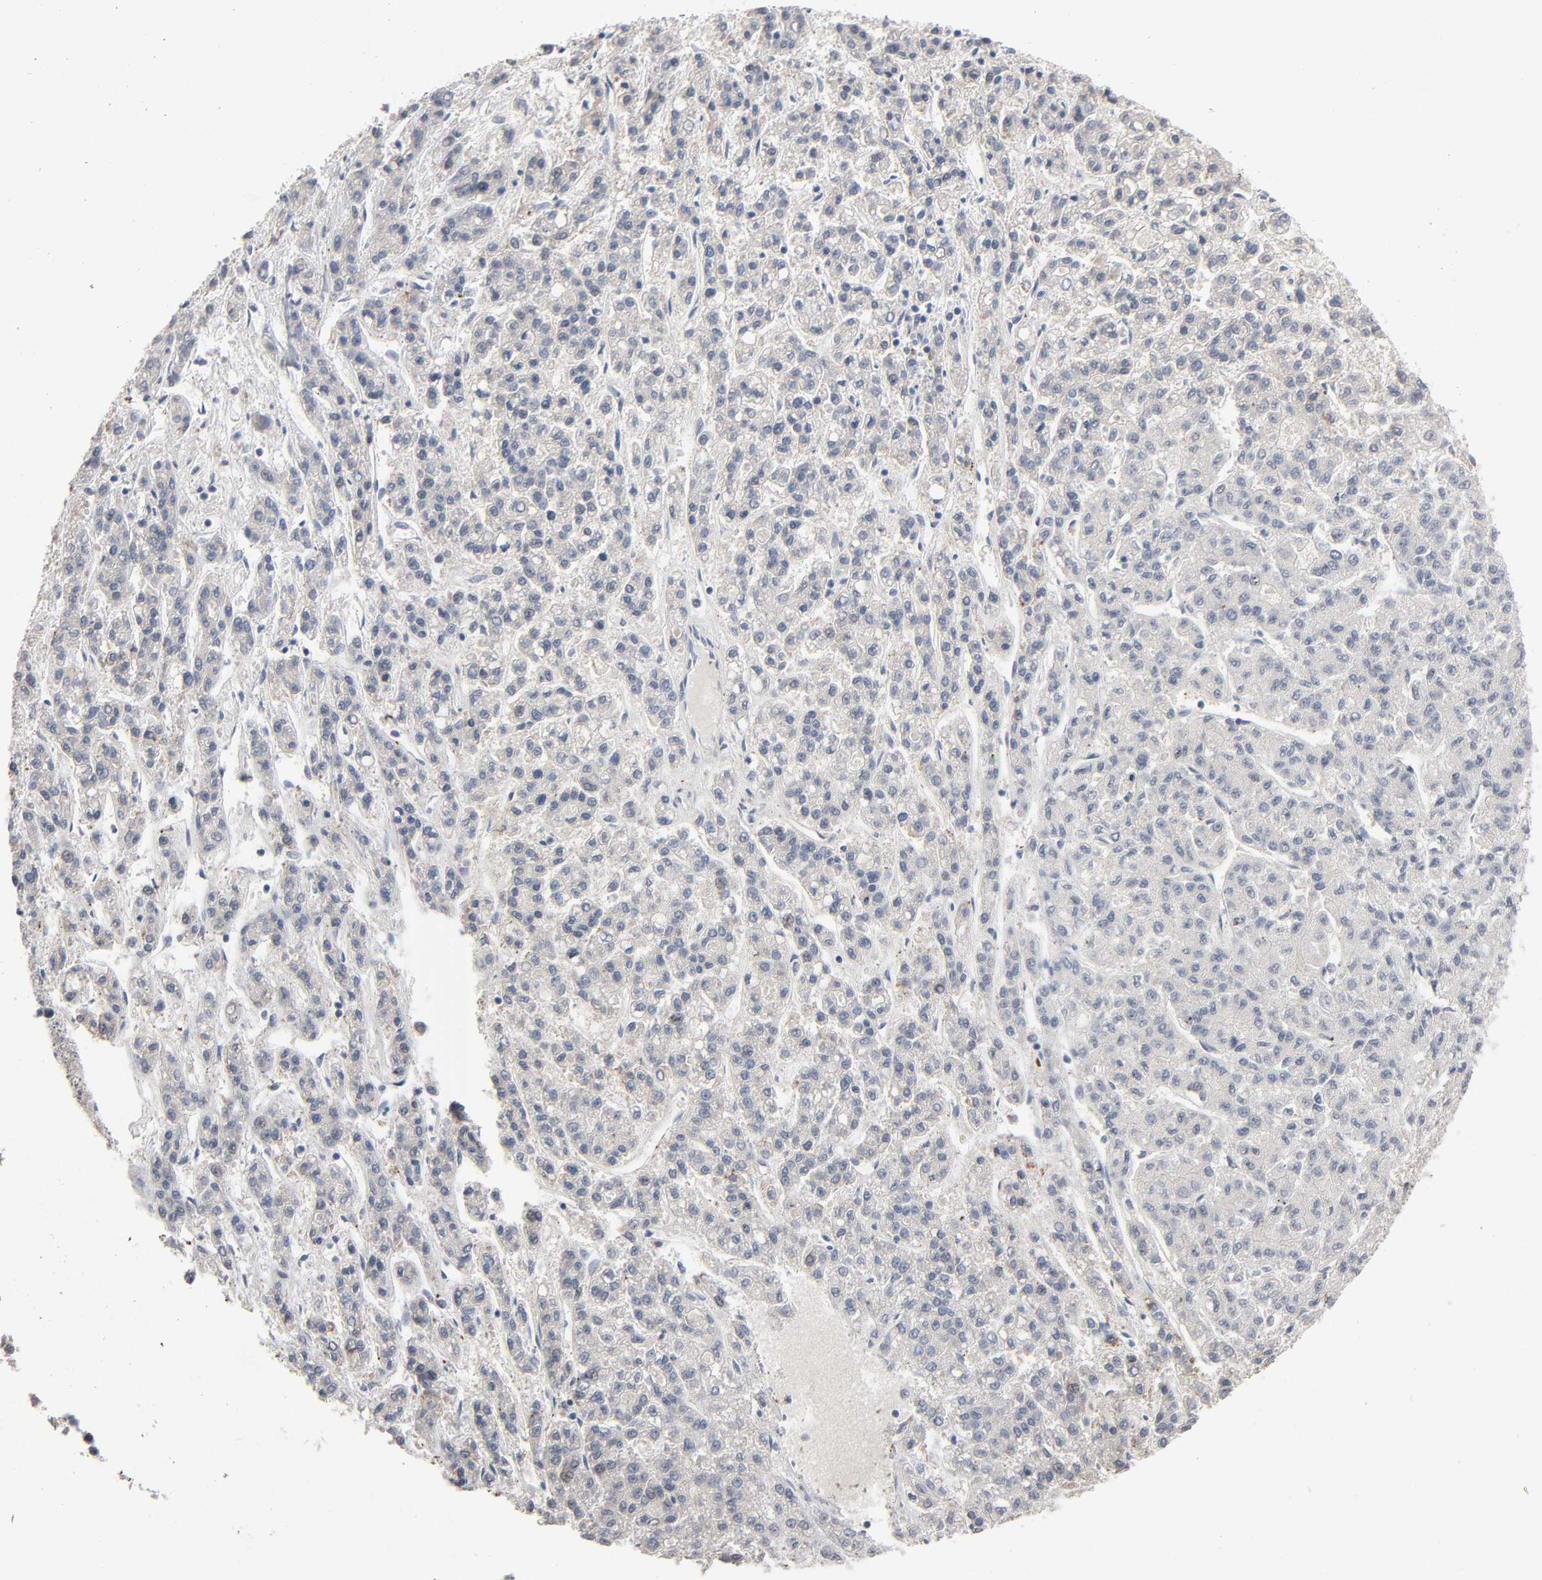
{"staining": {"intensity": "negative", "quantity": "none", "location": "none"}, "tissue": "liver cancer", "cell_type": "Tumor cells", "image_type": "cancer", "snomed": [{"axis": "morphology", "description": "Carcinoma, Hepatocellular, NOS"}, {"axis": "topography", "description": "Liver"}], "caption": "Human hepatocellular carcinoma (liver) stained for a protein using IHC demonstrates no positivity in tumor cells.", "gene": "ZNF419", "patient": {"sex": "male", "age": 70}}